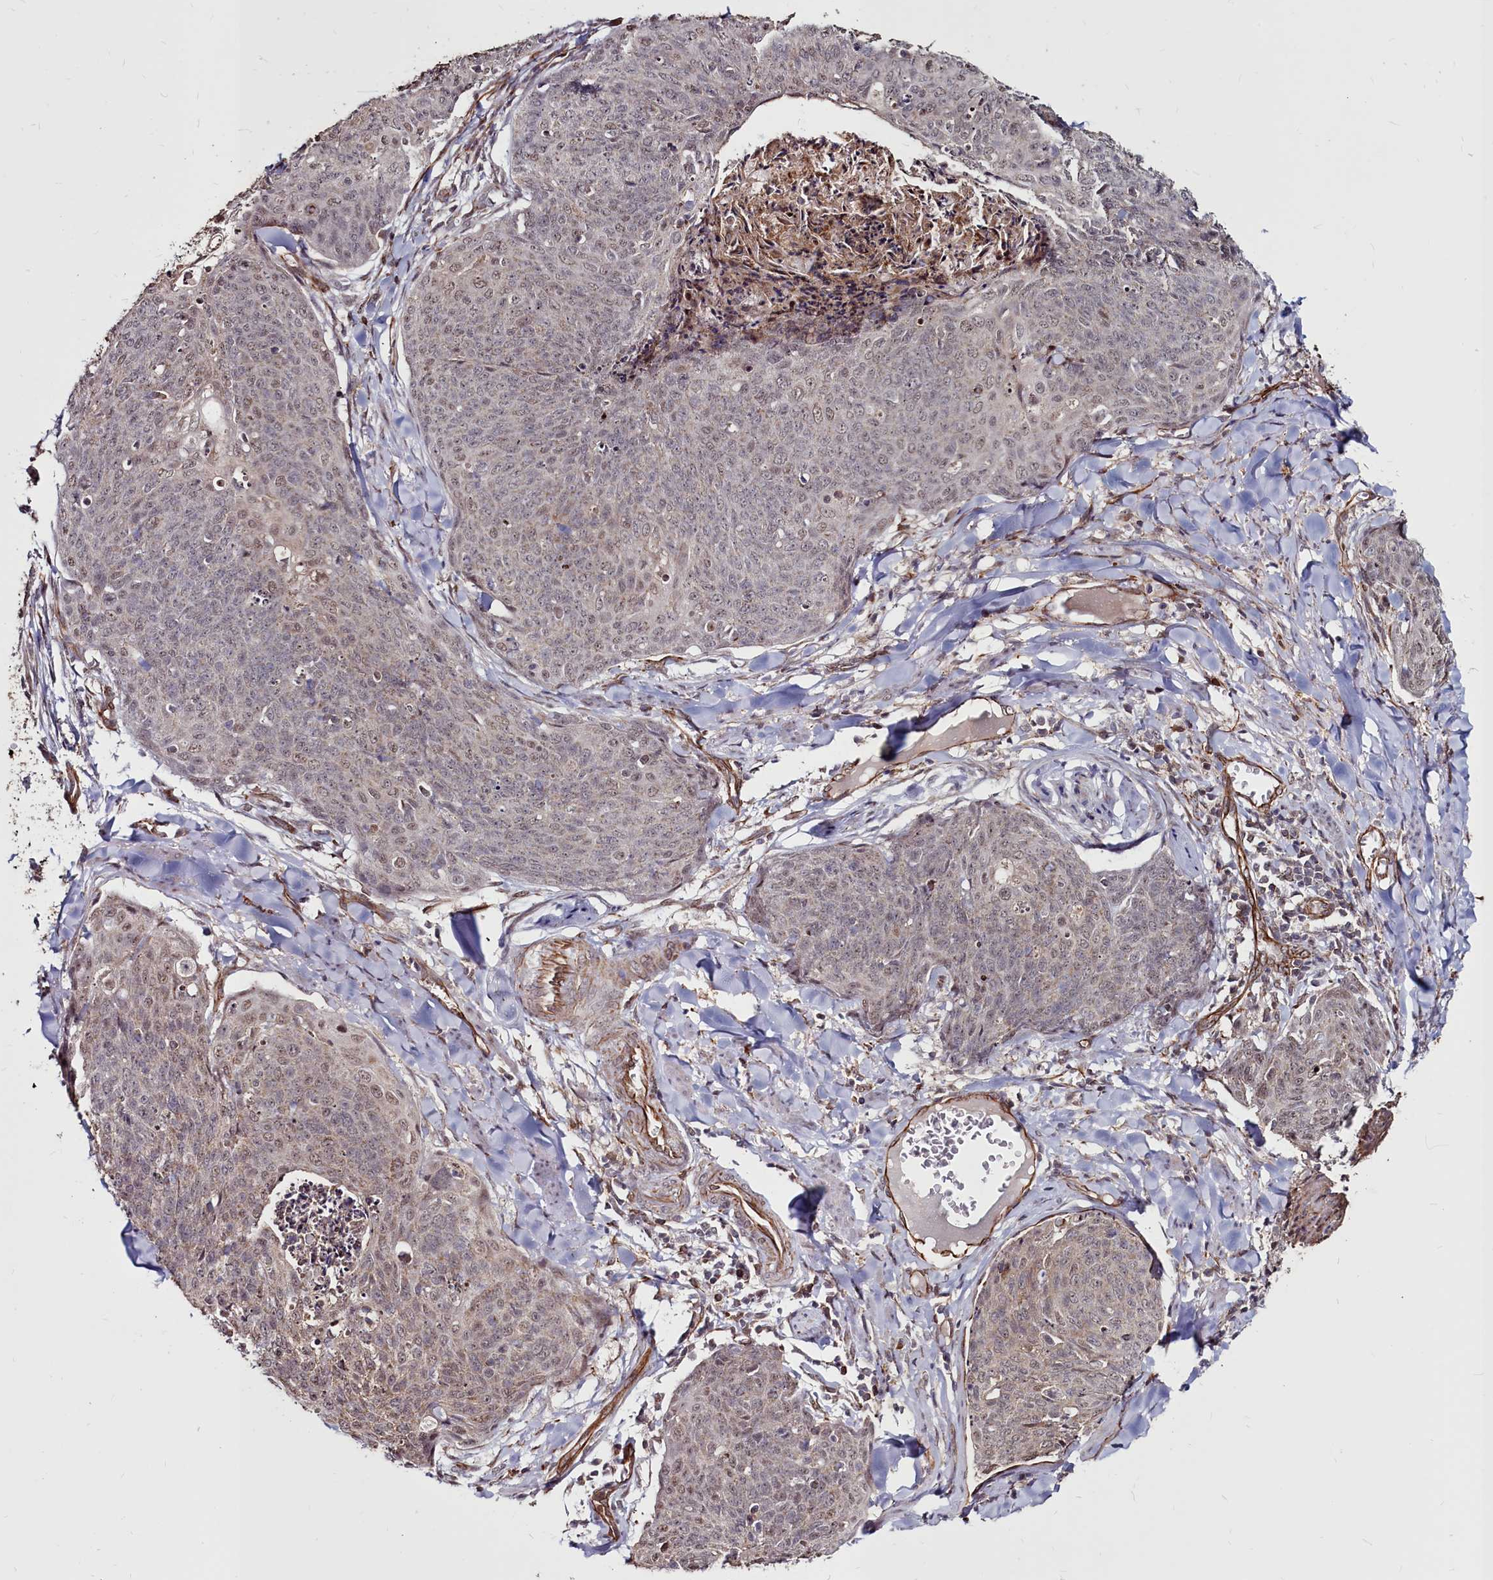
{"staining": {"intensity": "weak", "quantity": "25%-75%", "location": "nuclear"}, "tissue": "skin cancer", "cell_type": "Tumor cells", "image_type": "cancer", "snomed": [{"axis": "morphology", "description": "Squamous cell carcinoma, NOS"}, {"axis": "topography", "description": "Skin"}, {"axis": "topography", "description": "Vulva"}], "caption": "Immunohistochemical staining of skin cancer demonstrates low levels of weak nuclear staining in approximately 25%-75% of tumor cells.", "gene": "CLK3", "patient": {"sex": "female", "age": 85}}